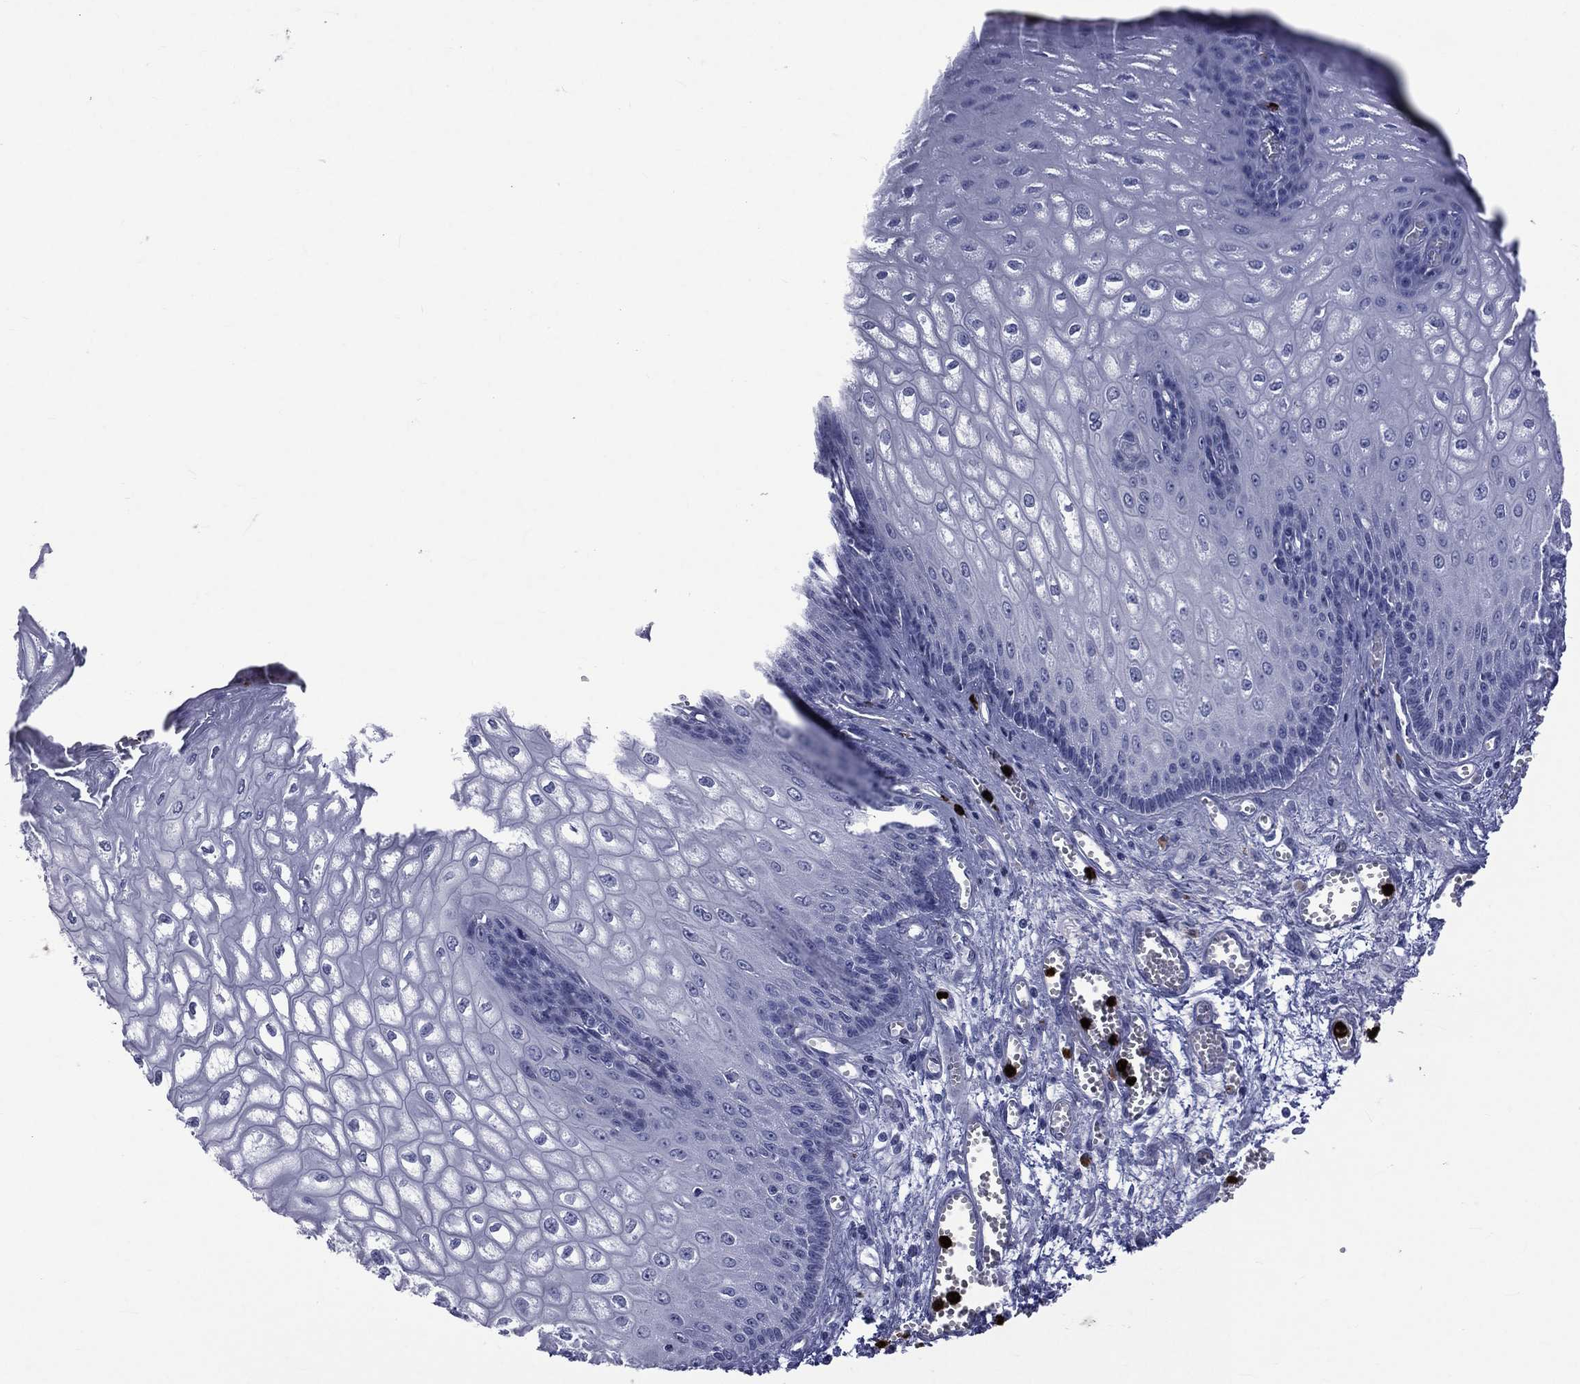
{"staining": {"intensity": "negative", "quantity": "none", "location": "none"}, "tissue": "esophagus", "cell_type": "Squamous epithelial cells", "image_type": "normal", "snomed": [{"axis": "morphology", "description": "Normal tissue, NOS"}, {"axis": "topography", "description": "Esophagus"}], "caption": "Immunohistochemical staining of benign esophagus displays no significant positivity in squamous epithelial cells. (Brightfield microscopy of DAB (3,3'-diaminobenzidine) immunohistochemistry (IHC) at high magnification).", "gene": "ELANE", "patient": {"sex": "male", "age": 58}}